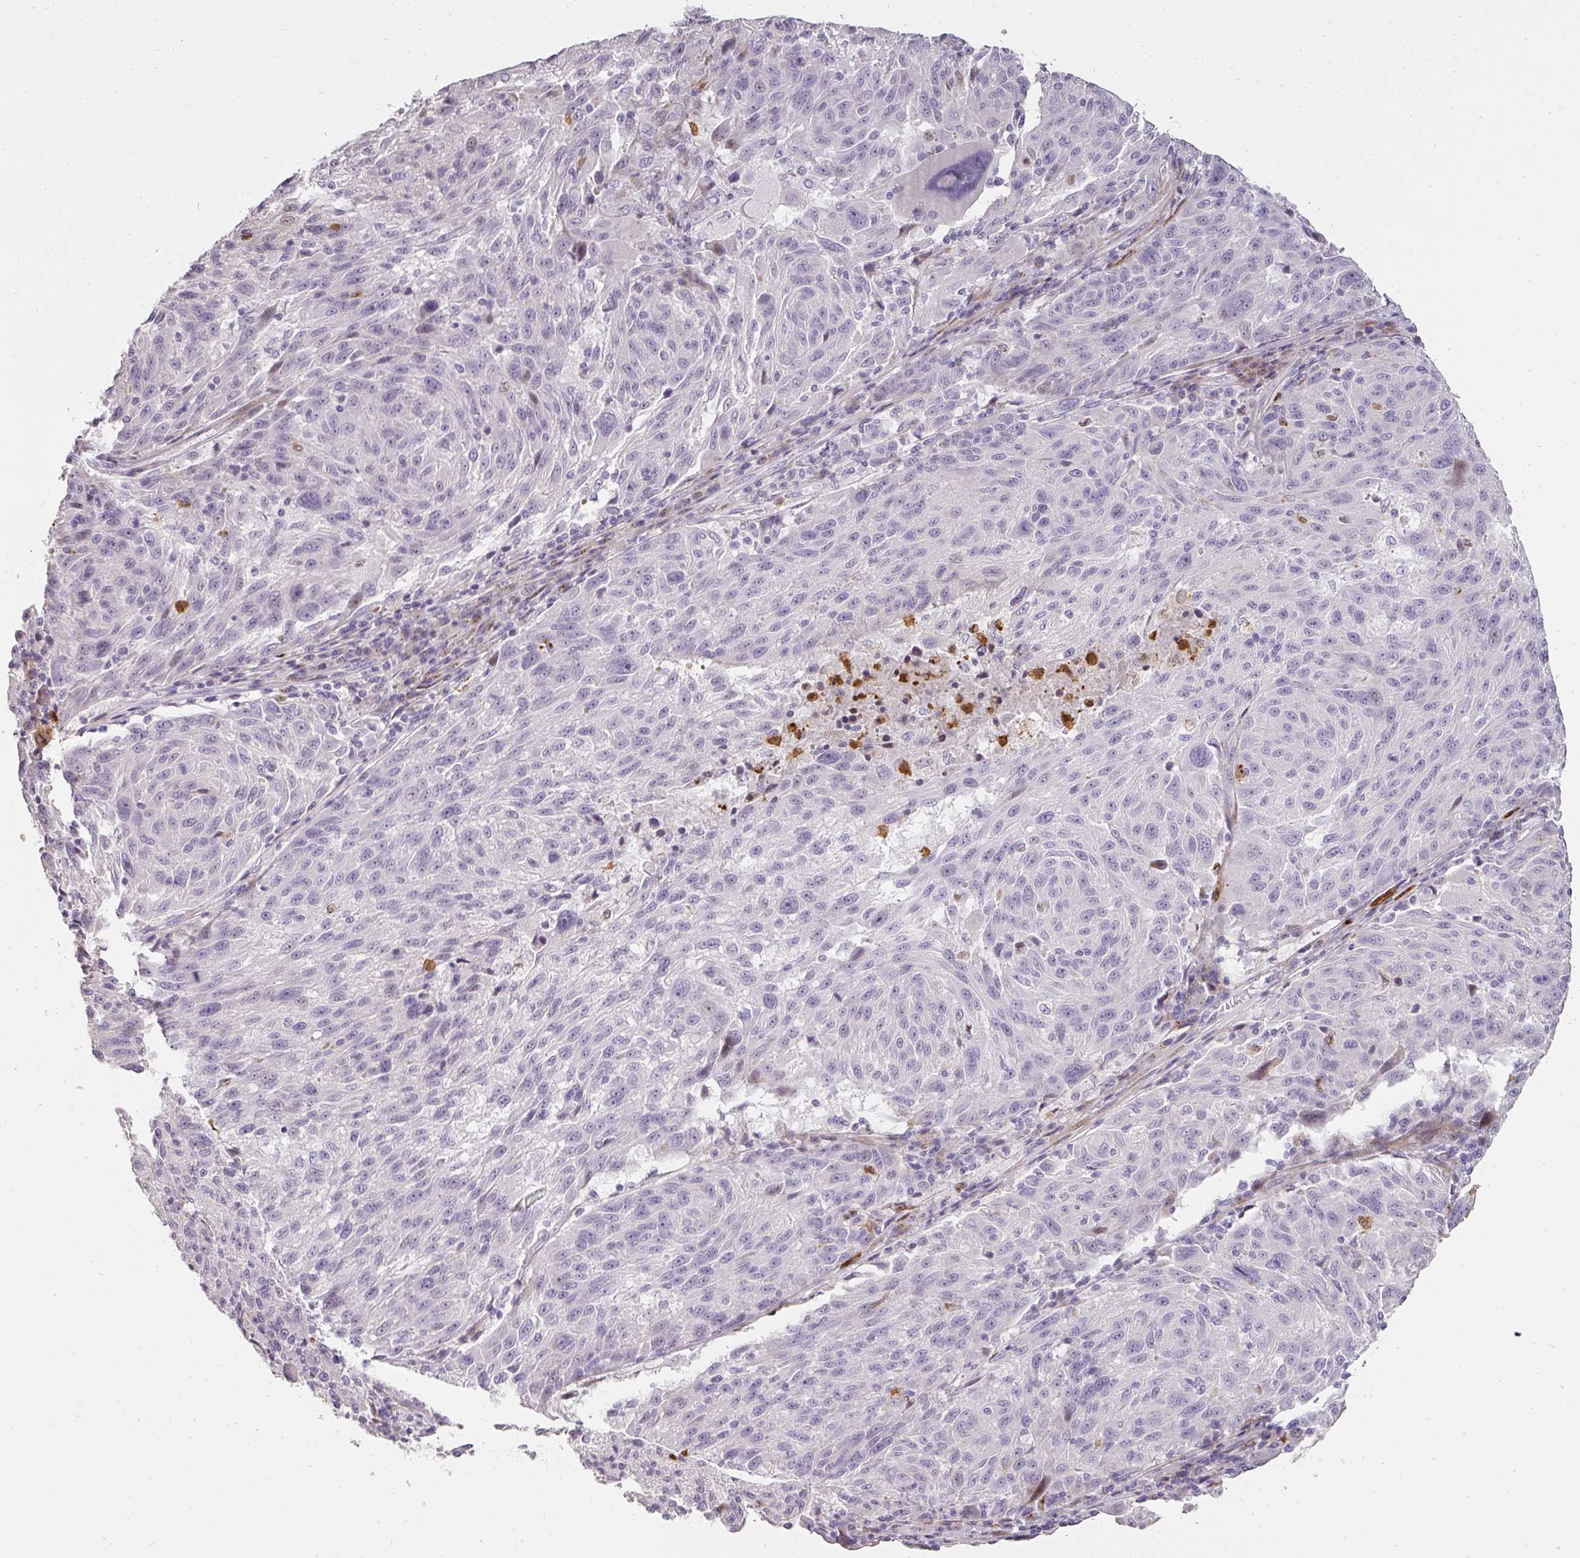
{"staining": {"intensity": "negative", "quantity": "none", "location": "none"}, "tissue": "melanoma", "cell_type": "Tumor cells", "image_type": "cancer", "snomed": [{"axis": "morphology", "description": "Malignant melanoma, NOS"}, {"axis": "topography", "description": "Skin"}], "caption": "Immunohistochemistry of malignant melanoma shows no positivity in tumor cells. (DAB immunohistochemistry, high magnification).", "gene": "BIK", "patient": {"sex": "male", "age": 53}}